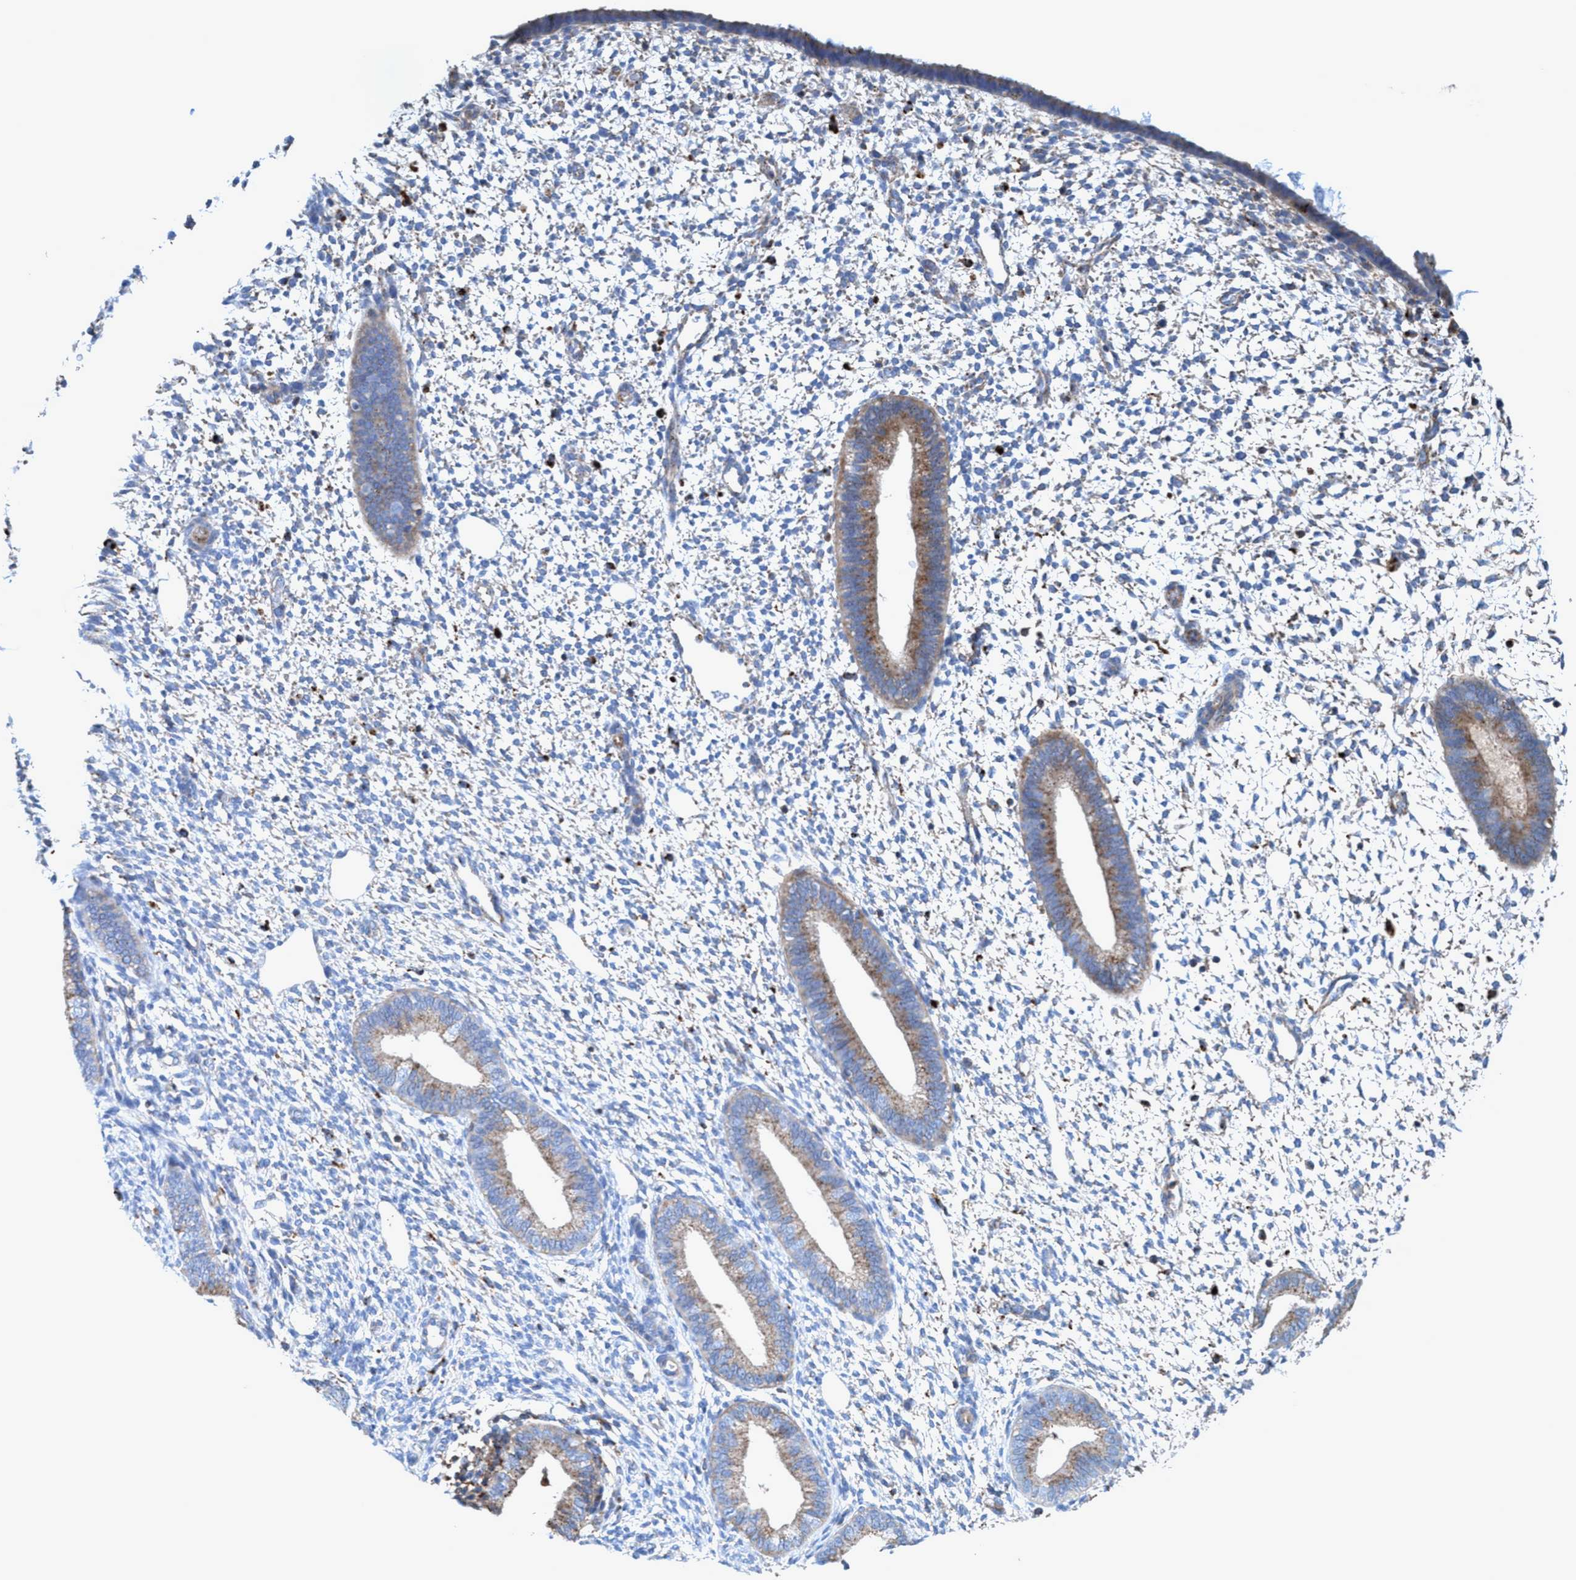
{"staining": {"intensity": "moderate", "quantity": "<25%", "location": "cytoplasmic/membranous"}, "tissue": "endometrium", "cell_type": "Cells in endometrial stroma", "image_type": "normal", "snomed": [{"axis": "morphology", "description": "Normal tissue, NOS"}, {"axis": "topography", "description": "Endometrium"}], "caption": "Immunohistochemical staining of unremarkable human endometrium exhibits <25% levels of moderate cytoplasmic/membranous protein staining in approximately <25% of cells in endometrial stroma.", "gene": "TRIM65", "patient": {"sex": "female", "age": 46}}